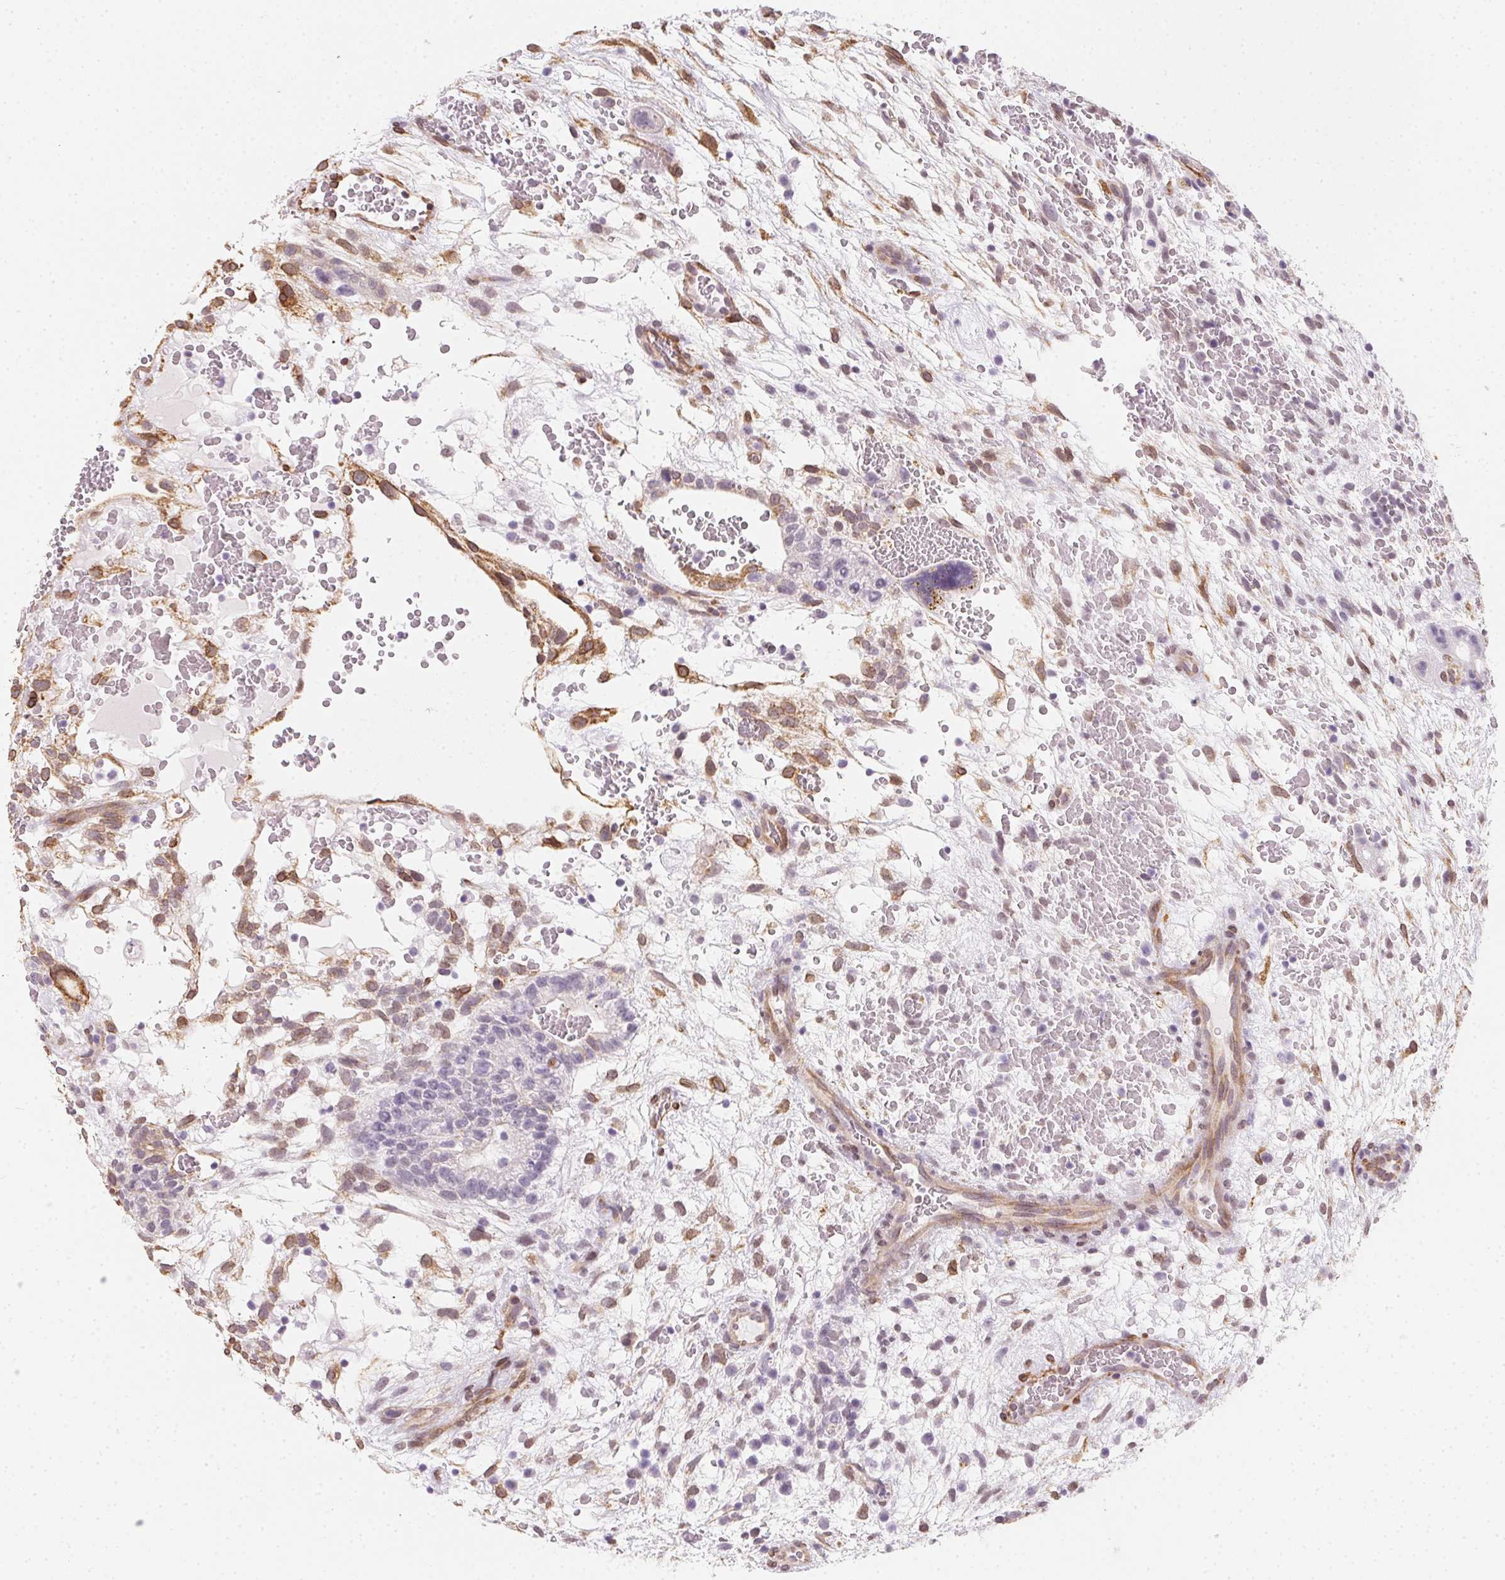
{"staining": {"intensity": "negative", "quantity": "none", "location": "none"}, "tissue": "testis cancer", "cell_type": "Tumor cells", "image_type": "cancer", "snomed": [{"axis": "morphology", "description": "Normal tissue, NOS"}, {"axis": "morphology", "description": "Carcinoma, Embryonal, NOS"}, {"axis": "topography", "description": "Testis"}], "caption": "The IHC image has no significant expression in tumor cells of embryonal carcinoma (testis) tissue.", "gene": "RSBN1", "patient": {"sex": "male", "age": 32}}